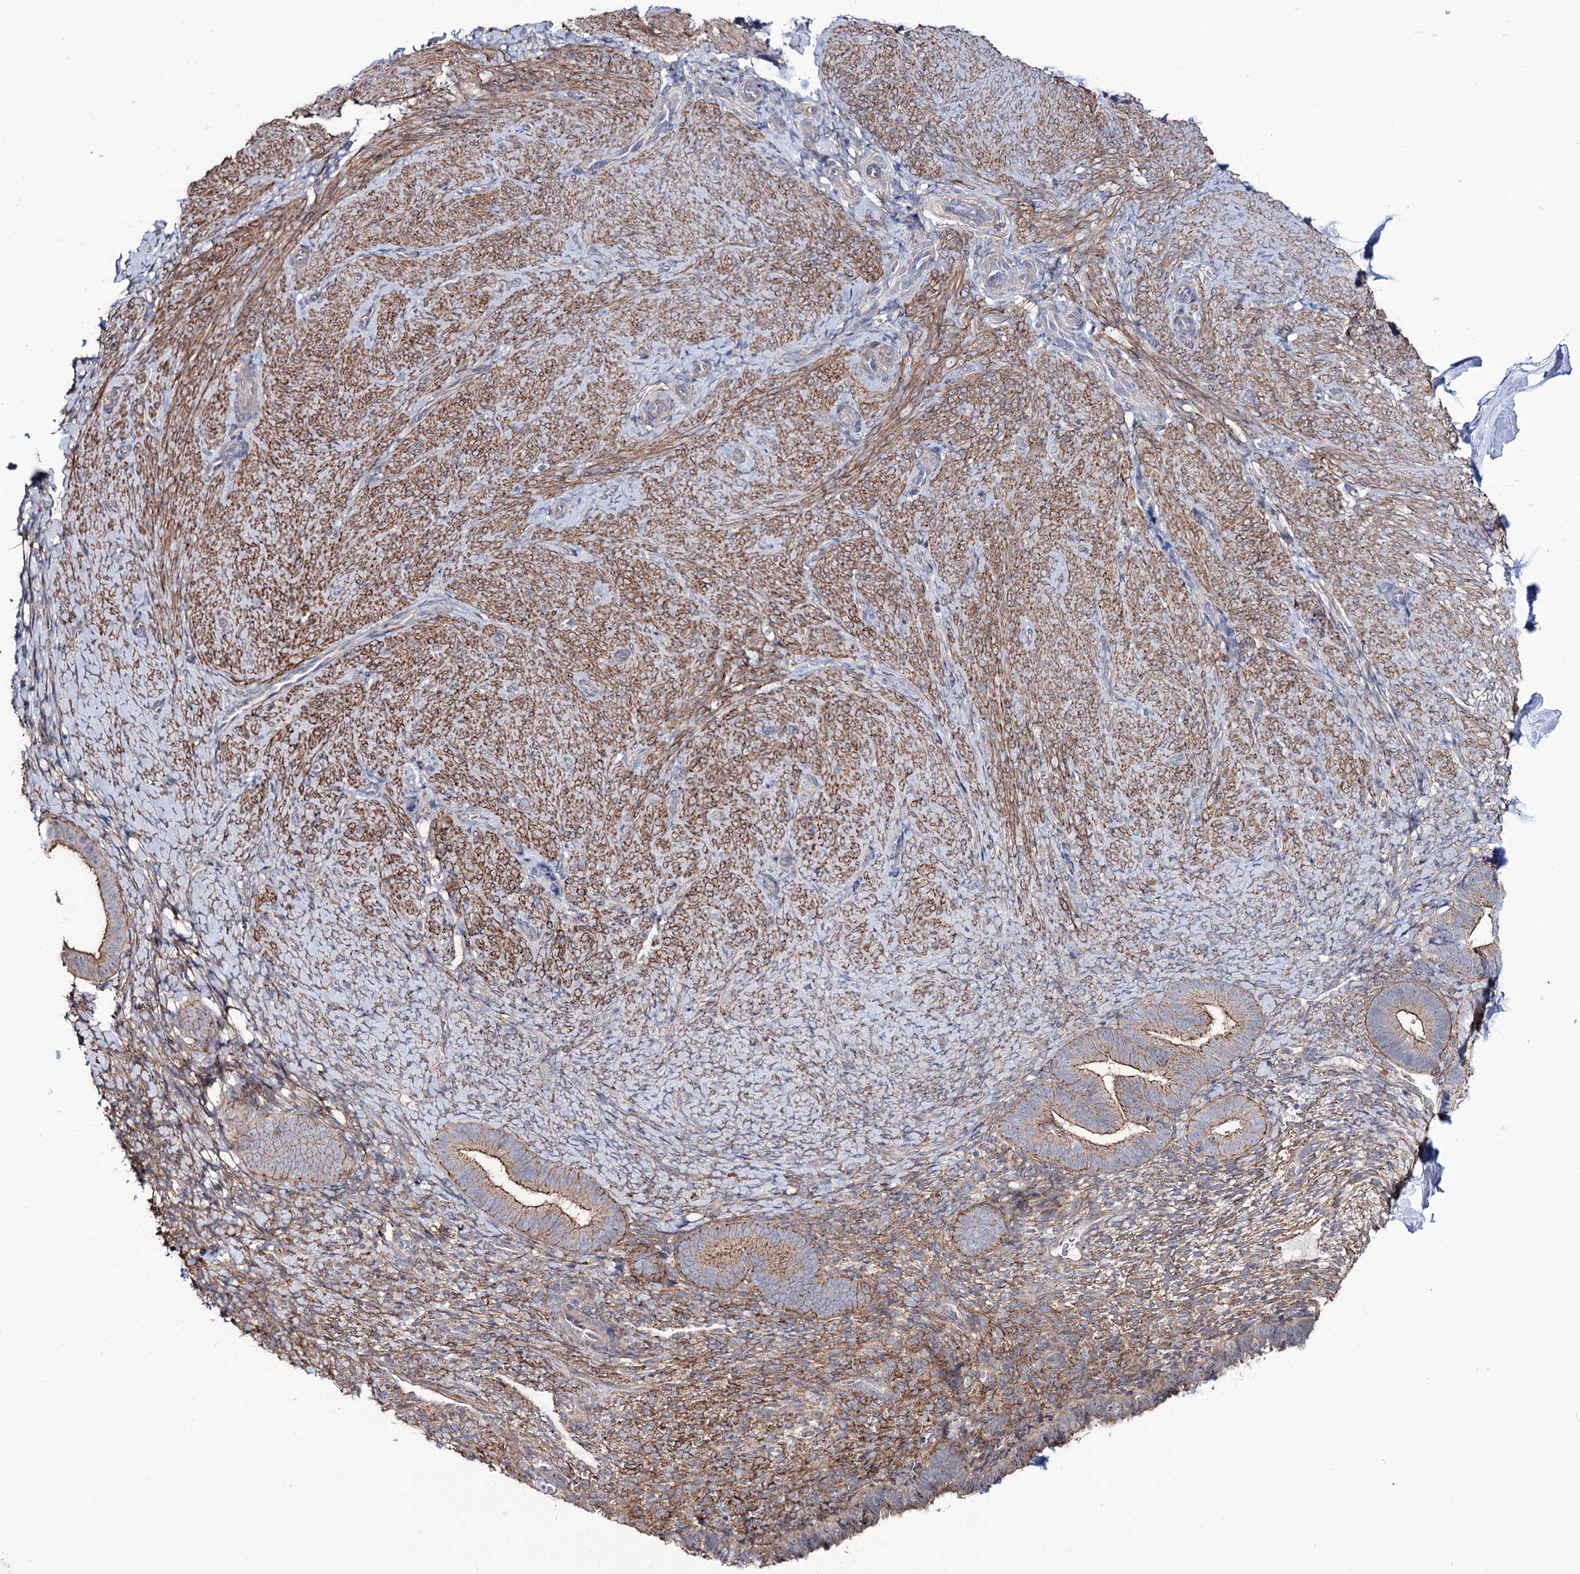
{"staining": {"intensity": "moderate", "quantity": "<25%", "location": "cytoplasmic/membranous"}, "tissue": "endometrium", "cell_type": "Cells in endometrial stroma", "image_type": "normal", "snomed": [{"axis": "morphology", "description": "Normal tissue, NOS"}, {"axis": "topography", "description": "Endometrium"}], "caption": "Immunohistochemistry (IHC) photomicrograph of benign endometrium: endometrium stained using immunohistochemistry demonstrates low levels of moderate protein expression localized specifically in the cytoplasmic/membranous of cells in endometrial stroma, appearing as a cytoplasmic/membranous brown color.", "gene": "SEC24A", "patient": {"sex": "female", "age": 65}}